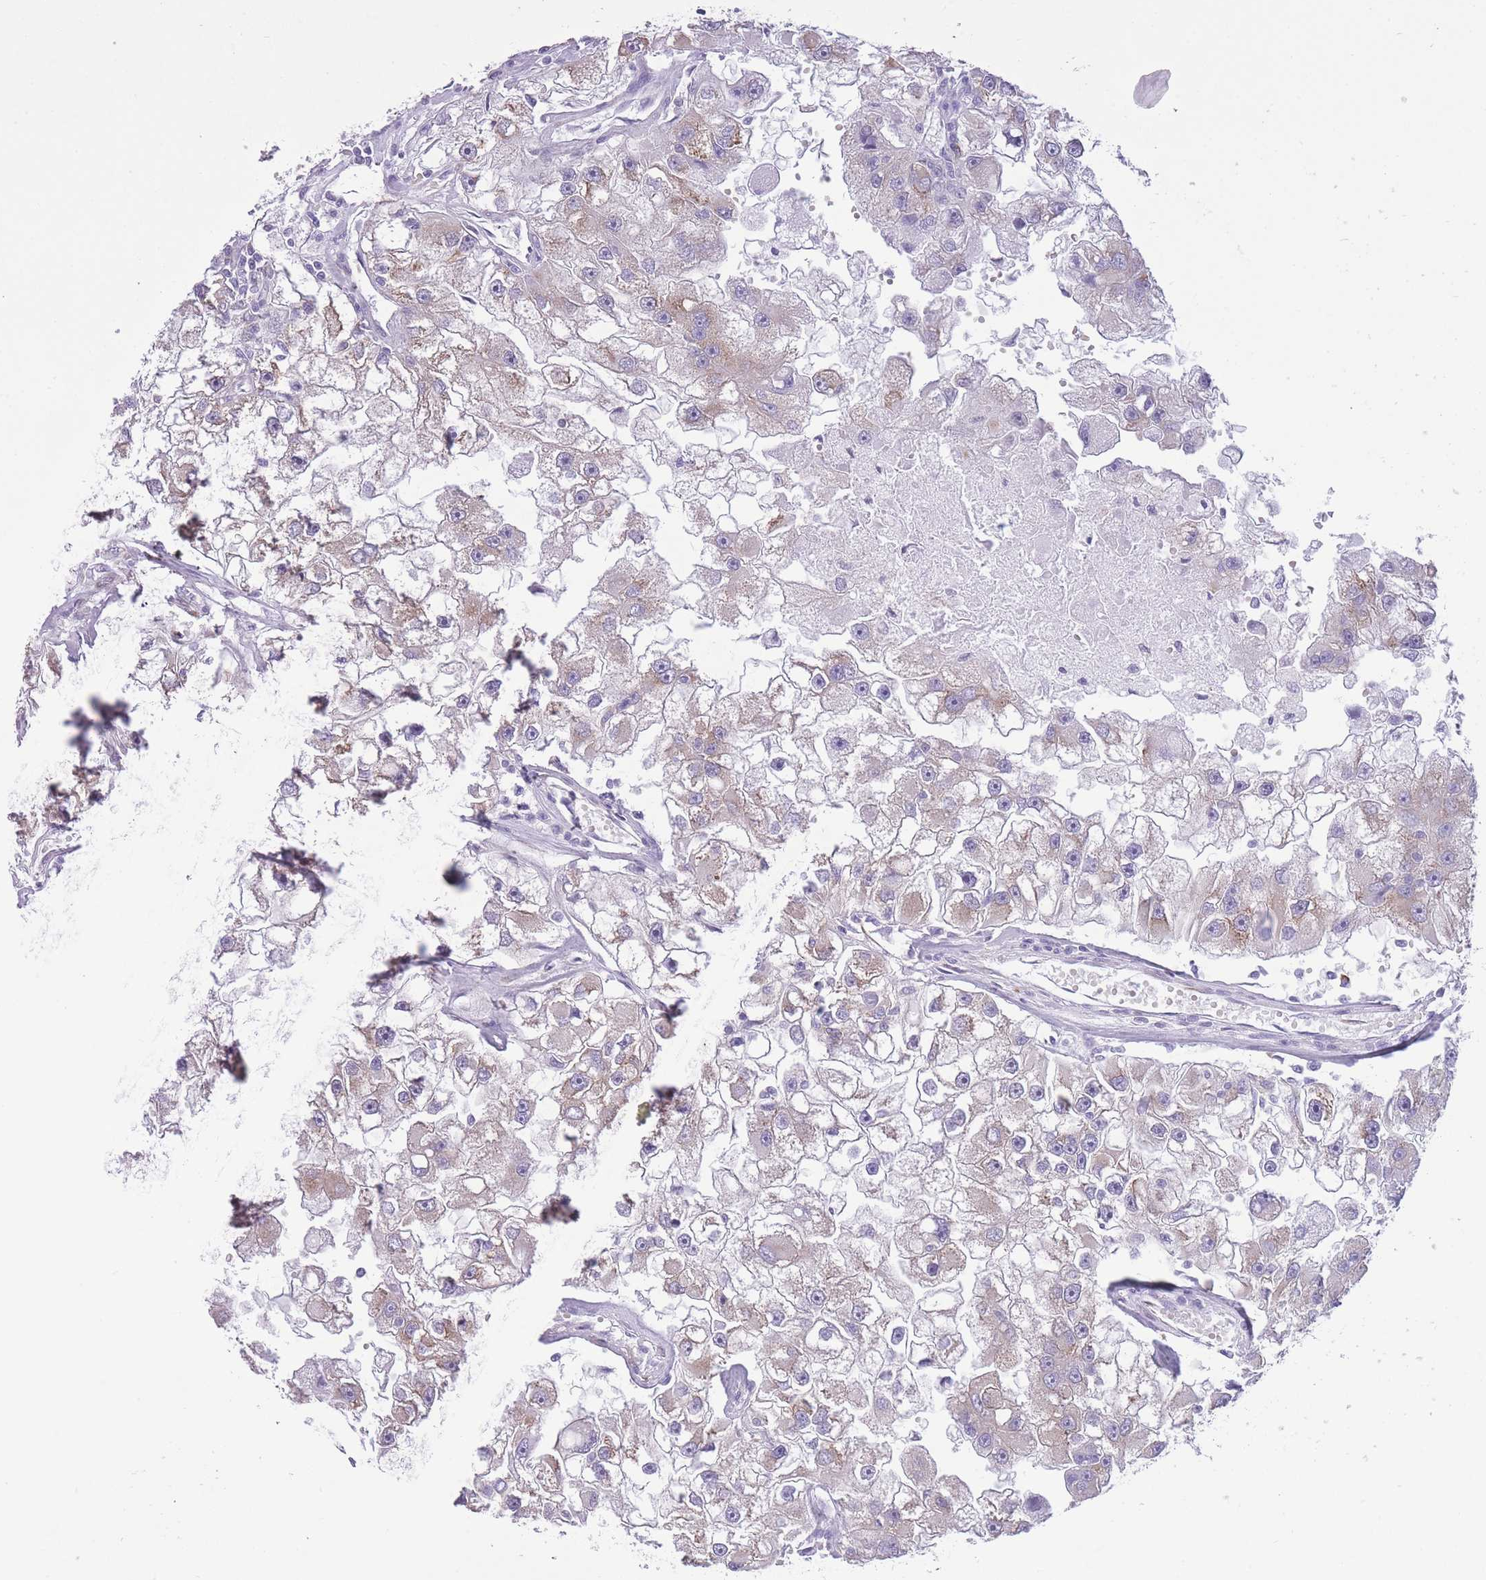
{"staining": {"intensity": "weak", "quantity": "25%-75%", "location": "cytoplasmic/membranous"}, "tissue": "renal cancer", "cell_type": "Tumor cells", "image_type": "cancer", "snomed": [{"axis": "morphology", "description": "Adenocarcinoma, NOS"}, {"axis": "topography", "description": "Kidney"}], "caption": "Immunohistochemistry (IHC) (DAB) staining of human renal adenocarcinoma demonstrates weak cytoplasmic/membranous protein positivity in about 25%-75% of tumor cells.", "gene": "ZNF501", "patient": {"sex": "male", "age": 63}}